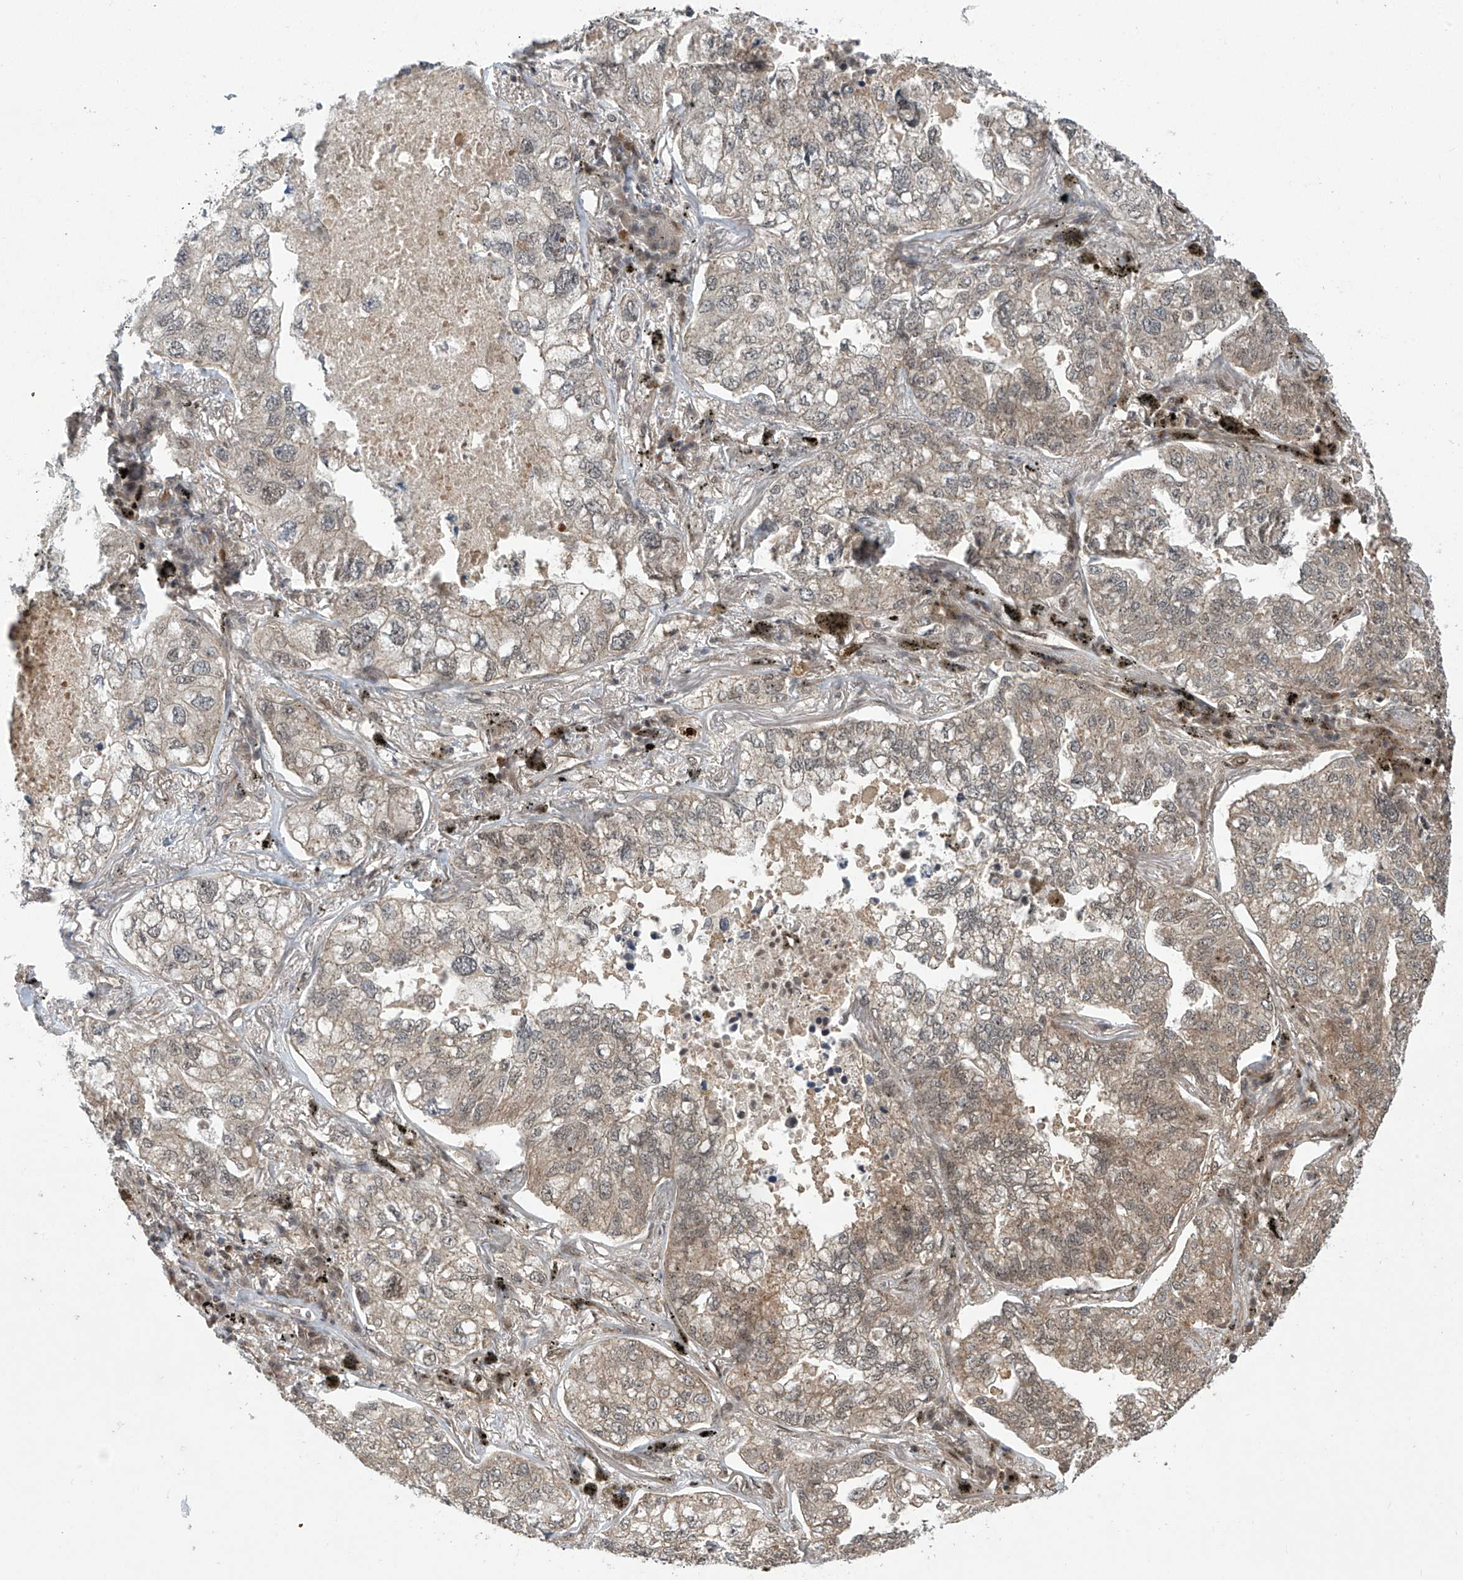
{"staining": {"intensity": "weak", "quantity": "25%-75%", "location": "cytoplasmic/membranous,nuclear"}, "tissue": "lung cancer", "cell_type": "Tumor cells", "image_type": "cancer", "snomed": [{"axis": "morphology", "description": "Adenocarcinoma, NOS"}, {"axis": "topography", "description": "Lung"}], "caption": "High-magnification brightfield microscopy of adenocarcinoma (lung) stained with DAB (3,3'-diaminobenzidine) (brown) and counterstained with hematoxylin (blue). tumor cells exhibit weak cytoplasmic/membranous and nuclear positivity is identified in about25%-75% of cells.", "gene": "ABHD13", "patient": {"sex": "male", "age": 65}}